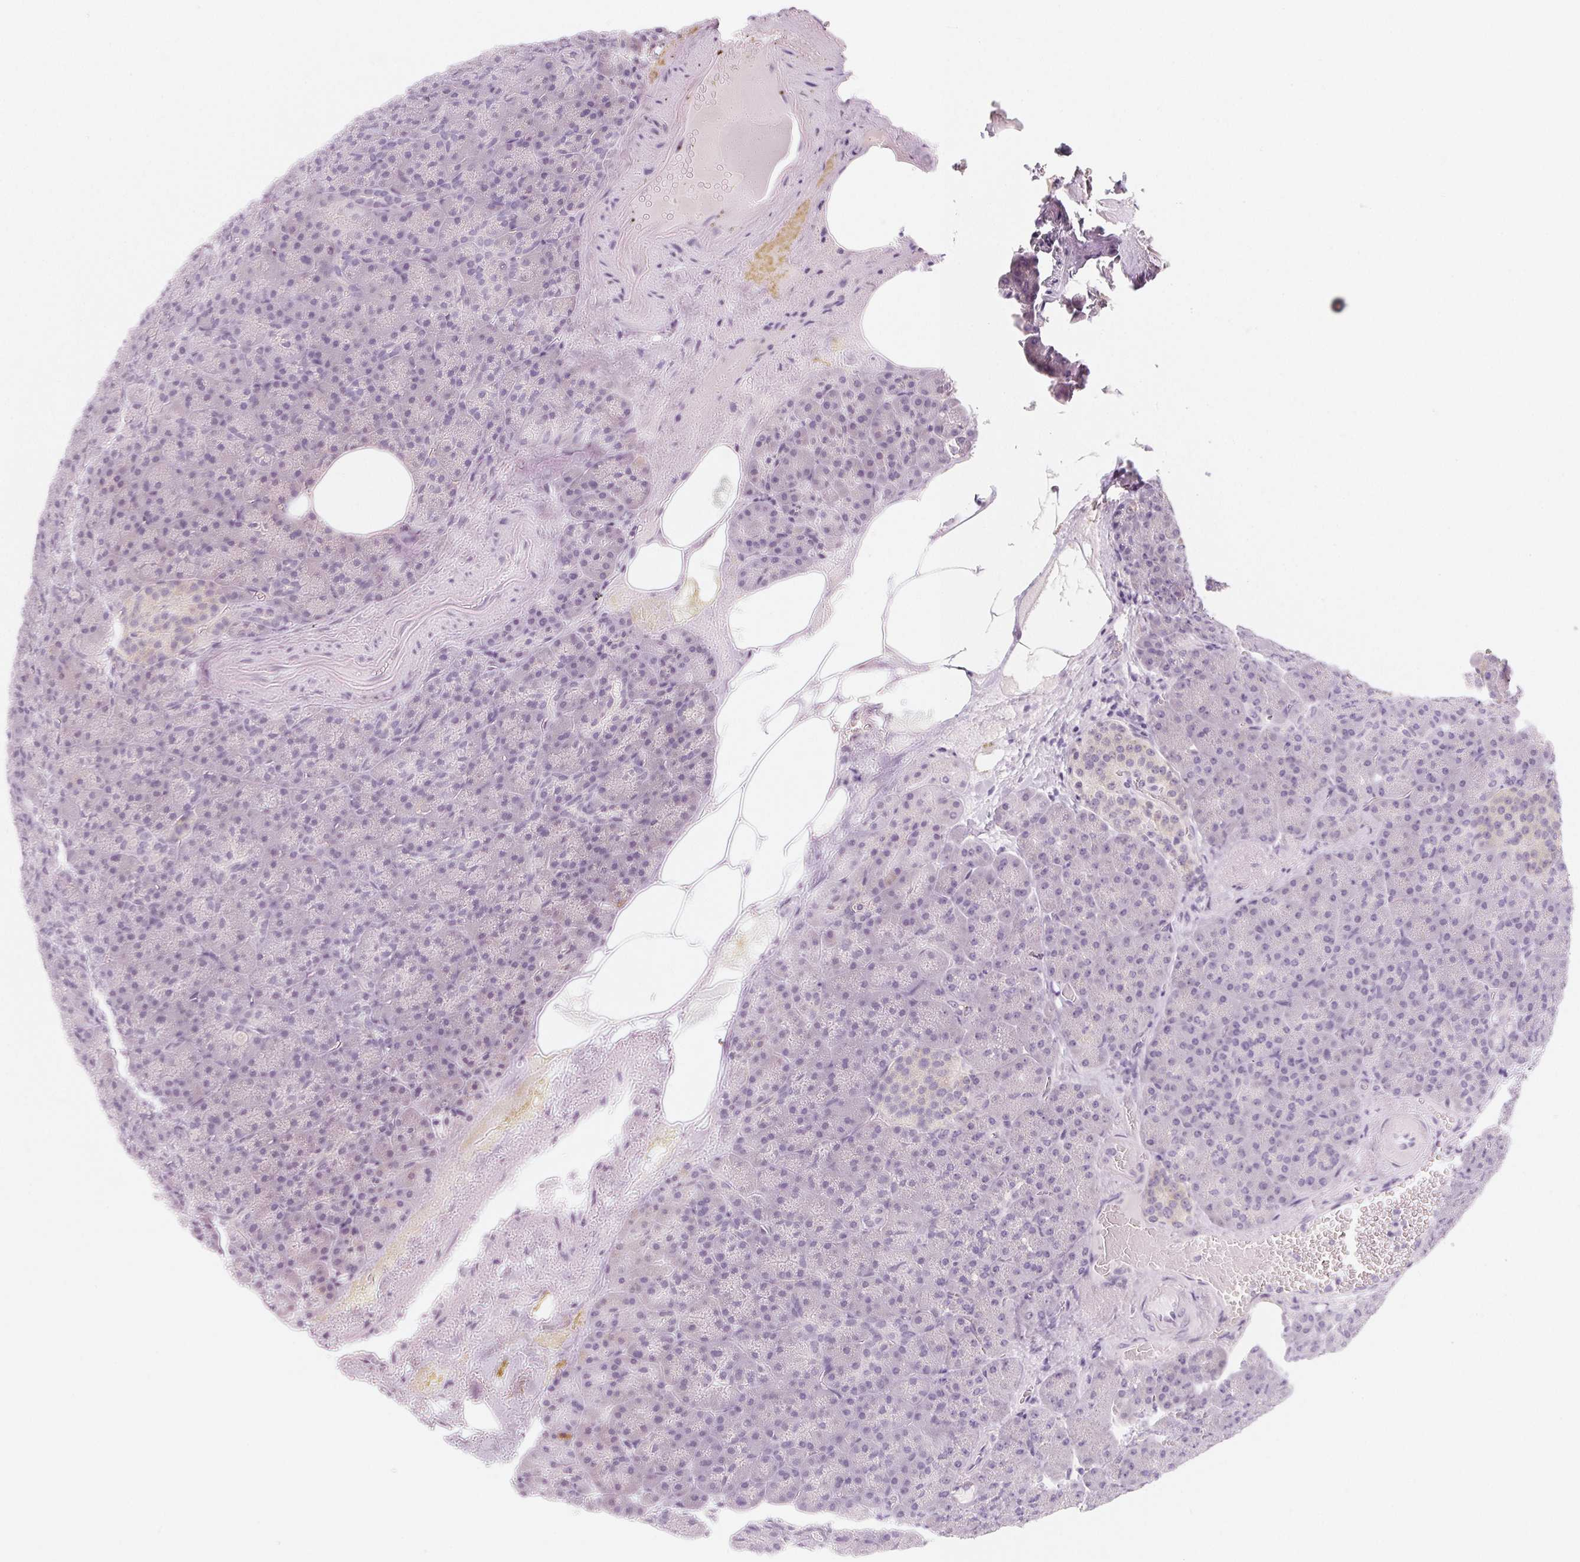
{"staining": {"intensity": "negative", "quantity": "none", "location": "none"}, "tissue": "pancreas", "cell_type": "Exocrine glandular cells", "image_type": "normal", "snomed": [{"axis": "morphology", "description": "Normal tissue, NOS"}, {"axis": "topography", "description": "Pancreas"}], "caption": "Micrograph shows no significant protein expression in exocrine glandular cells of benign pancreas.", "gene": "SH3GL2", "patient": {"sex": "female", "age": 74}}